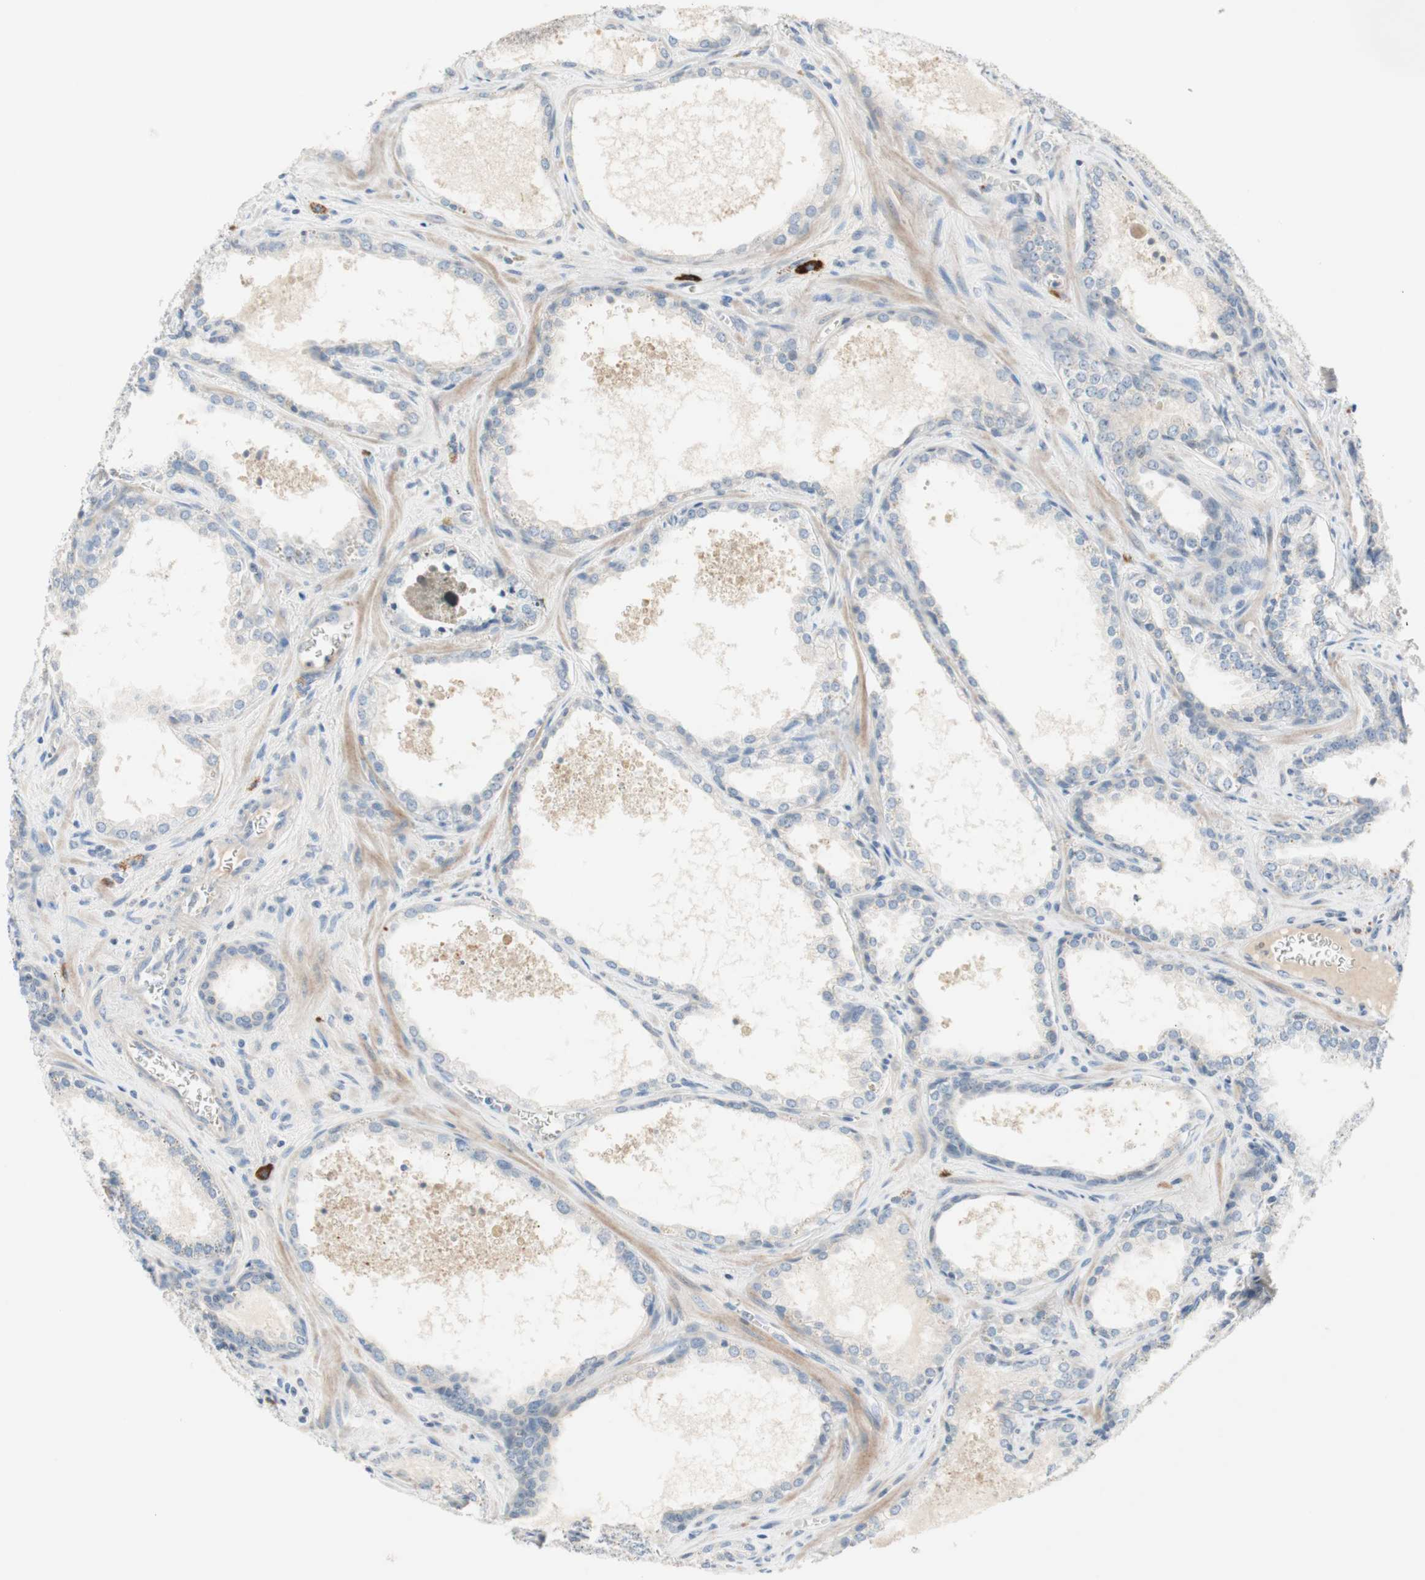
{"staining": {"intensity": "negative", "quantity": "none", "location": "none"}, "tissue": "prostate cancer", "cell_type": "Tumor cells", "image_type": "cancer", "snomed": [{"axis": "morphology", "description": "Adenocarcinoma, Low grade"}, {"axis": "topography", "description": "Prostate"}], "caption": "Tumor cells are negative for brown protein staining in prostate adenocarcinoma (low-grade).", "gene": "PDZK1", "patient": {"sex": "male", "age": 60}}